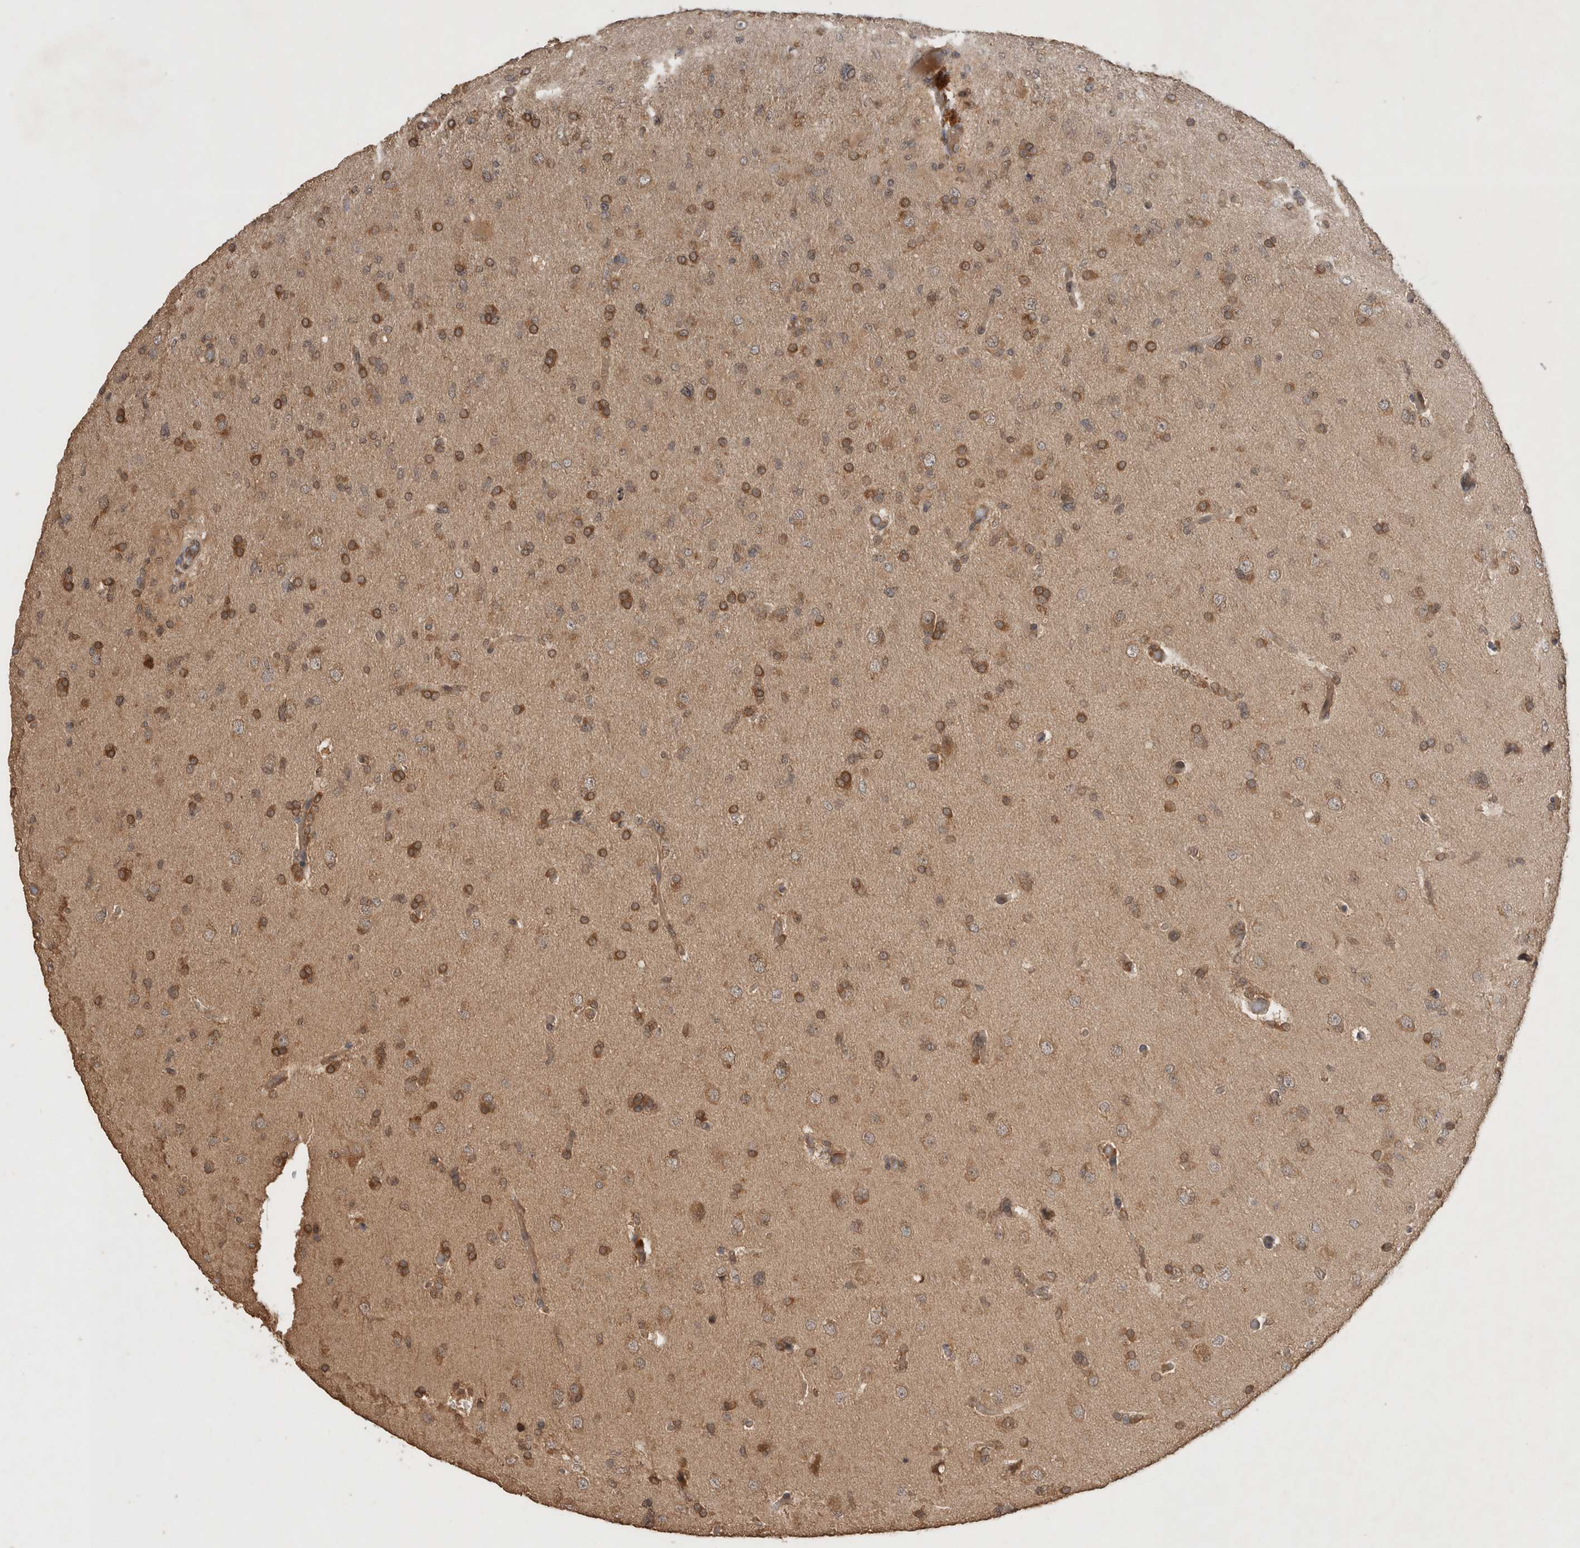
{"staining": {"intensity": "moderate", "quantity": ">75%", "location": "cytoplasmic/membranous"}, "tissue": "glioma", "cell_type": "Tumor cells", "image_type": "cancer", "snomed": [{"axis": "morphology", "description": "Glioma, malignant, High grade"}, {"axis": "topography", "description": "Cerebral cortex"}], "caption": "Moderate cytoplasmic/membranous expression is identified in about >75% of tumor cells in malignant glioma (high-grade). (Brightfield microscopy of DAB IHC at high magnification).", "gene": "OTUD7B", "patient": {"sex": "female", "age": 36}}